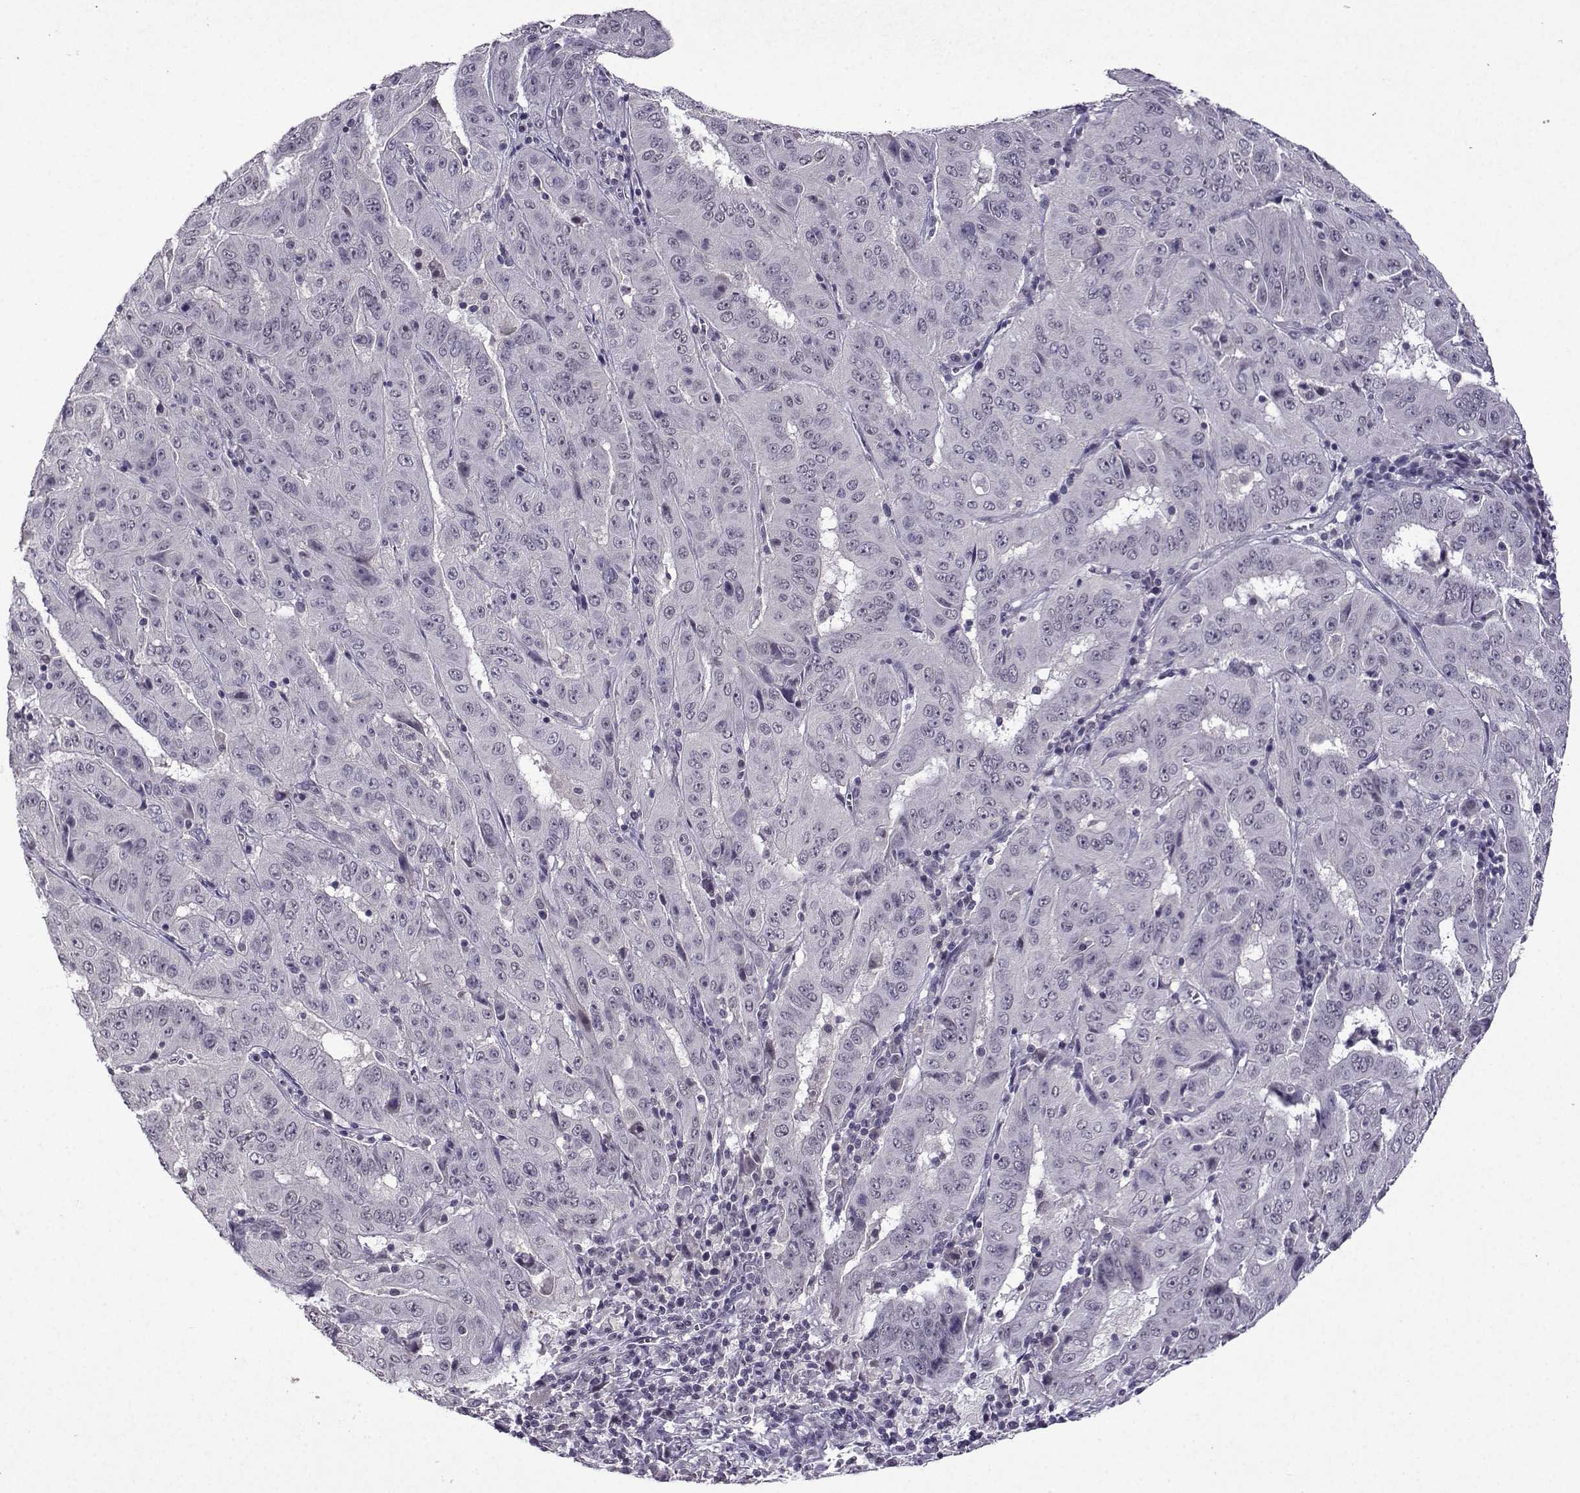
{"staining": {"intensity": "negative", "quantity": "none", "location": "none"}, "tissue": "pancreatic cancer", "cell_type": "Tumor cells", "image_type": "cancer", "snomed": [{"axis": "morphology", "description": "Adenocarcinoma, NOS"}, {"axis": "topography", "description": "Pancreas"}], "caption": "Pancreatic cancer was stained to show a protein in brown. There is no significant staining in tumor cells.", "gene": "CCL28", "patient": {"sex": "male", "age": 63}}